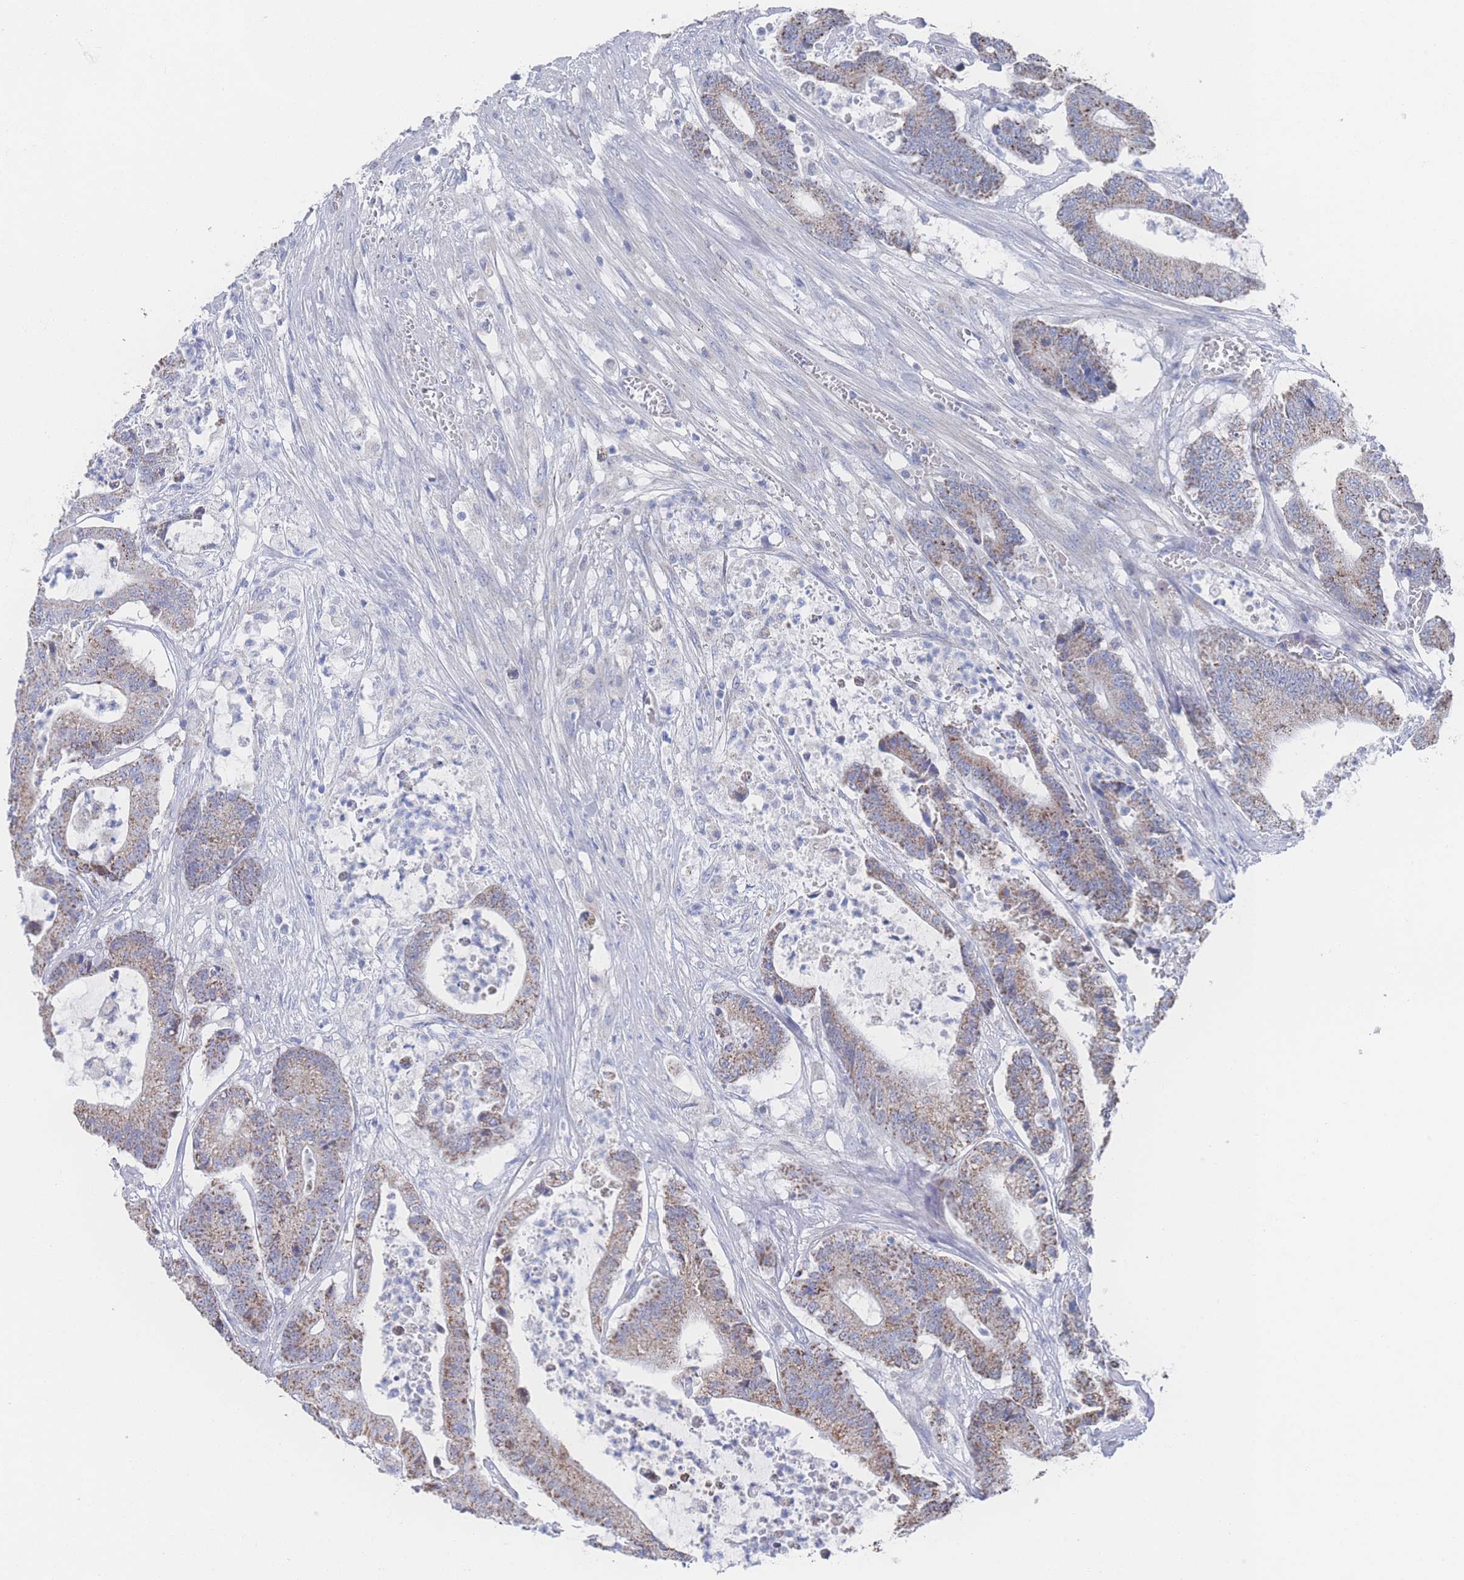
{"staining": {"intensity": "moderate", "quantity": "25%-75%", "location": "cytoplasmic/membranous"}, "tissue": "colorectal cancer", "cell_type": "Tumor cells", "image_type": "cancer", "snomed": [{"axis": "morphology", "description": "Adenocarcinoma, NOS"}, {"axis": "topography", "description": "Colon"}], "caption": "DAB immunohistochemical staining of human colorectal adenocarcinoma displays moderate cytoplasmic/membranous protein expression in approximately 25%-75% of tumor cells.", "gene": "SNPH", "patient": {"sex": "female", "age": 84}}